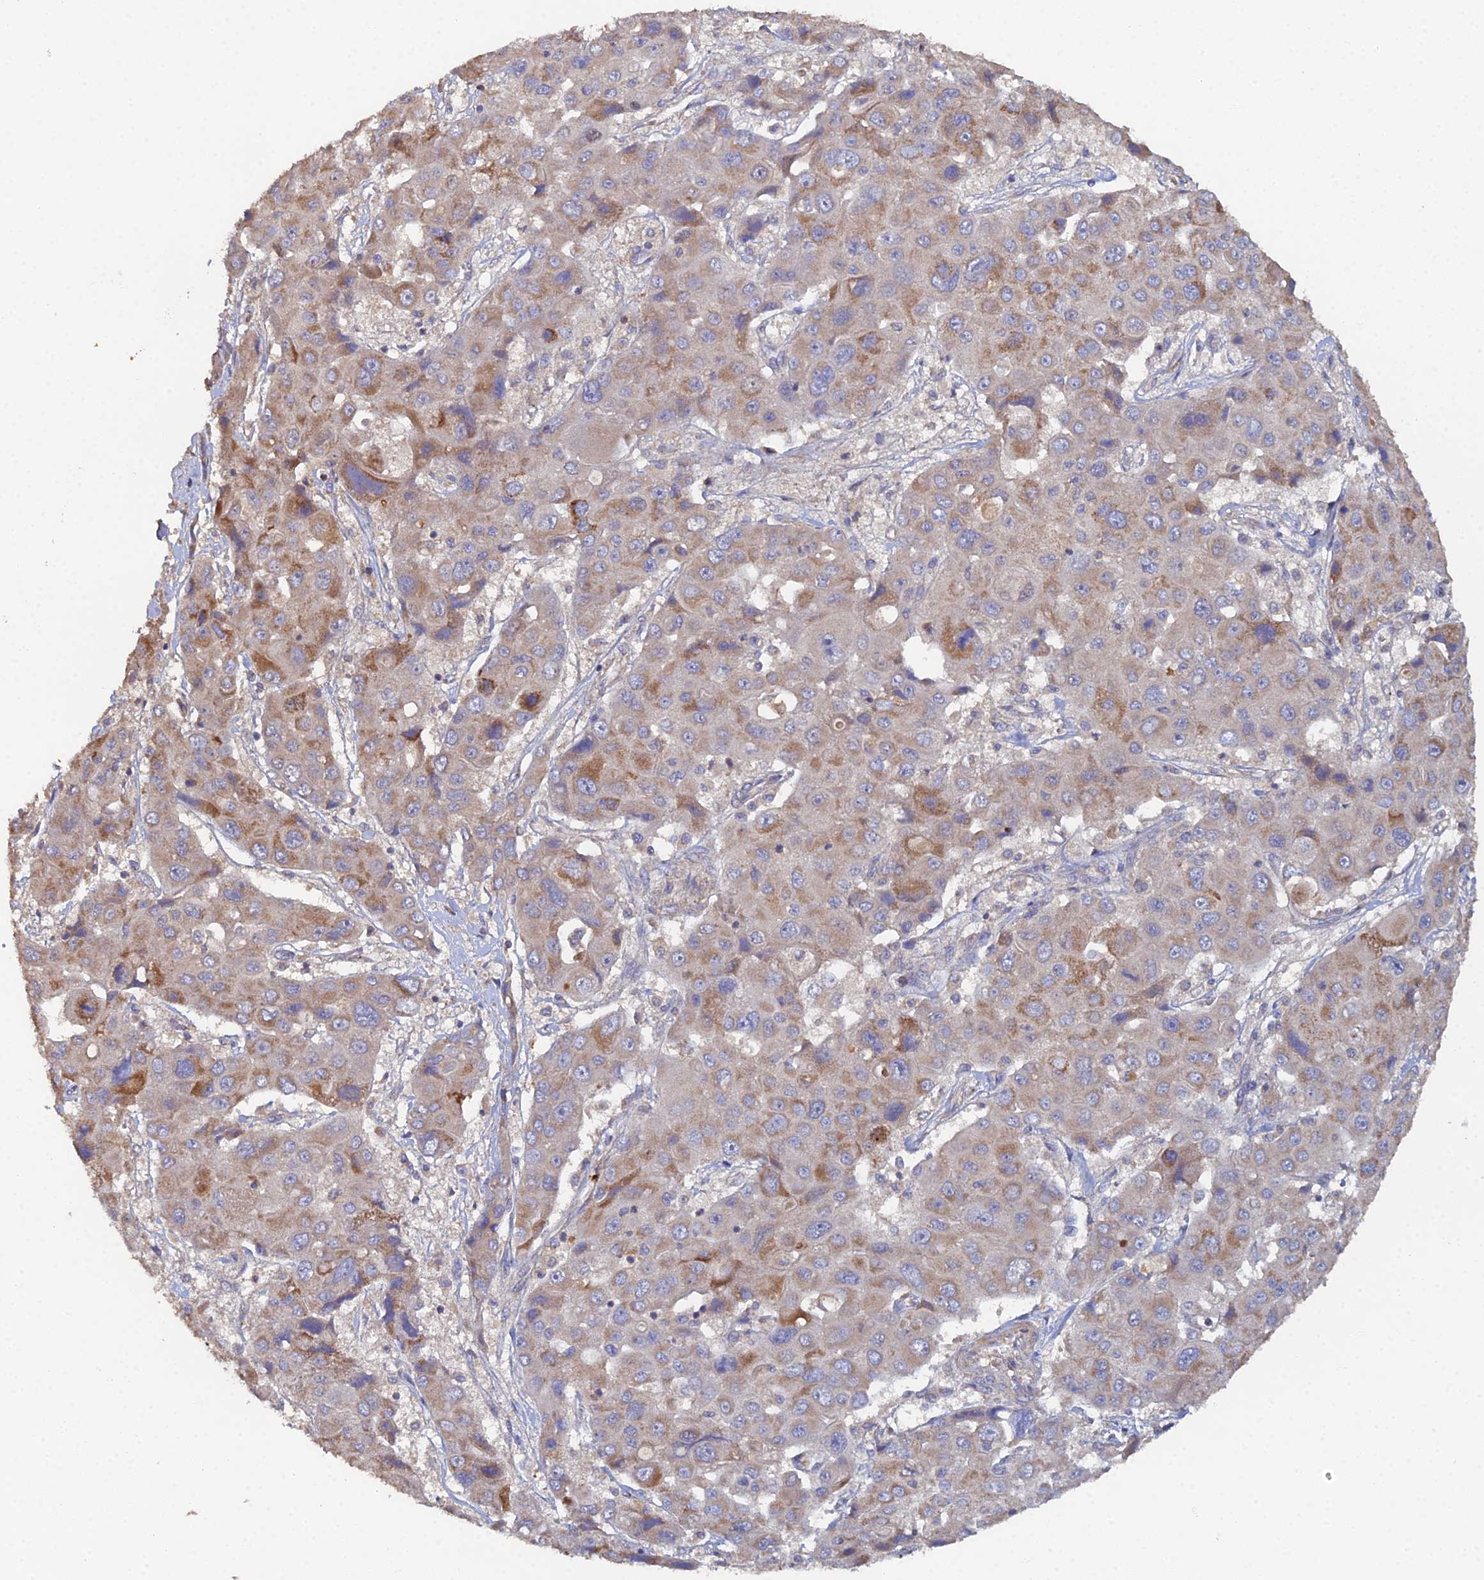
{"staining": {"intensity": "weak", "quantity": "25%-75%", "location": "cytoplasmic/membranous"}, "tissue": "liver cancer", "cell_type": "Tumor cells", "image_type": "cancer", "snomed": [{"axis": "morphology", "description": "Cholangiocarcinoma"}, {"axis": "topography", "description": "Liver"}], "caption": "Tumor cells reveal weak cytoplasmic/membranous positivity in approximately 25%-75% of cells in liver cancer. (DAB IHC, brown staining for protein, blue staining for nuclei).", "gene": "SPANXN4", "patient": {"sex": "male", "age": 67}}